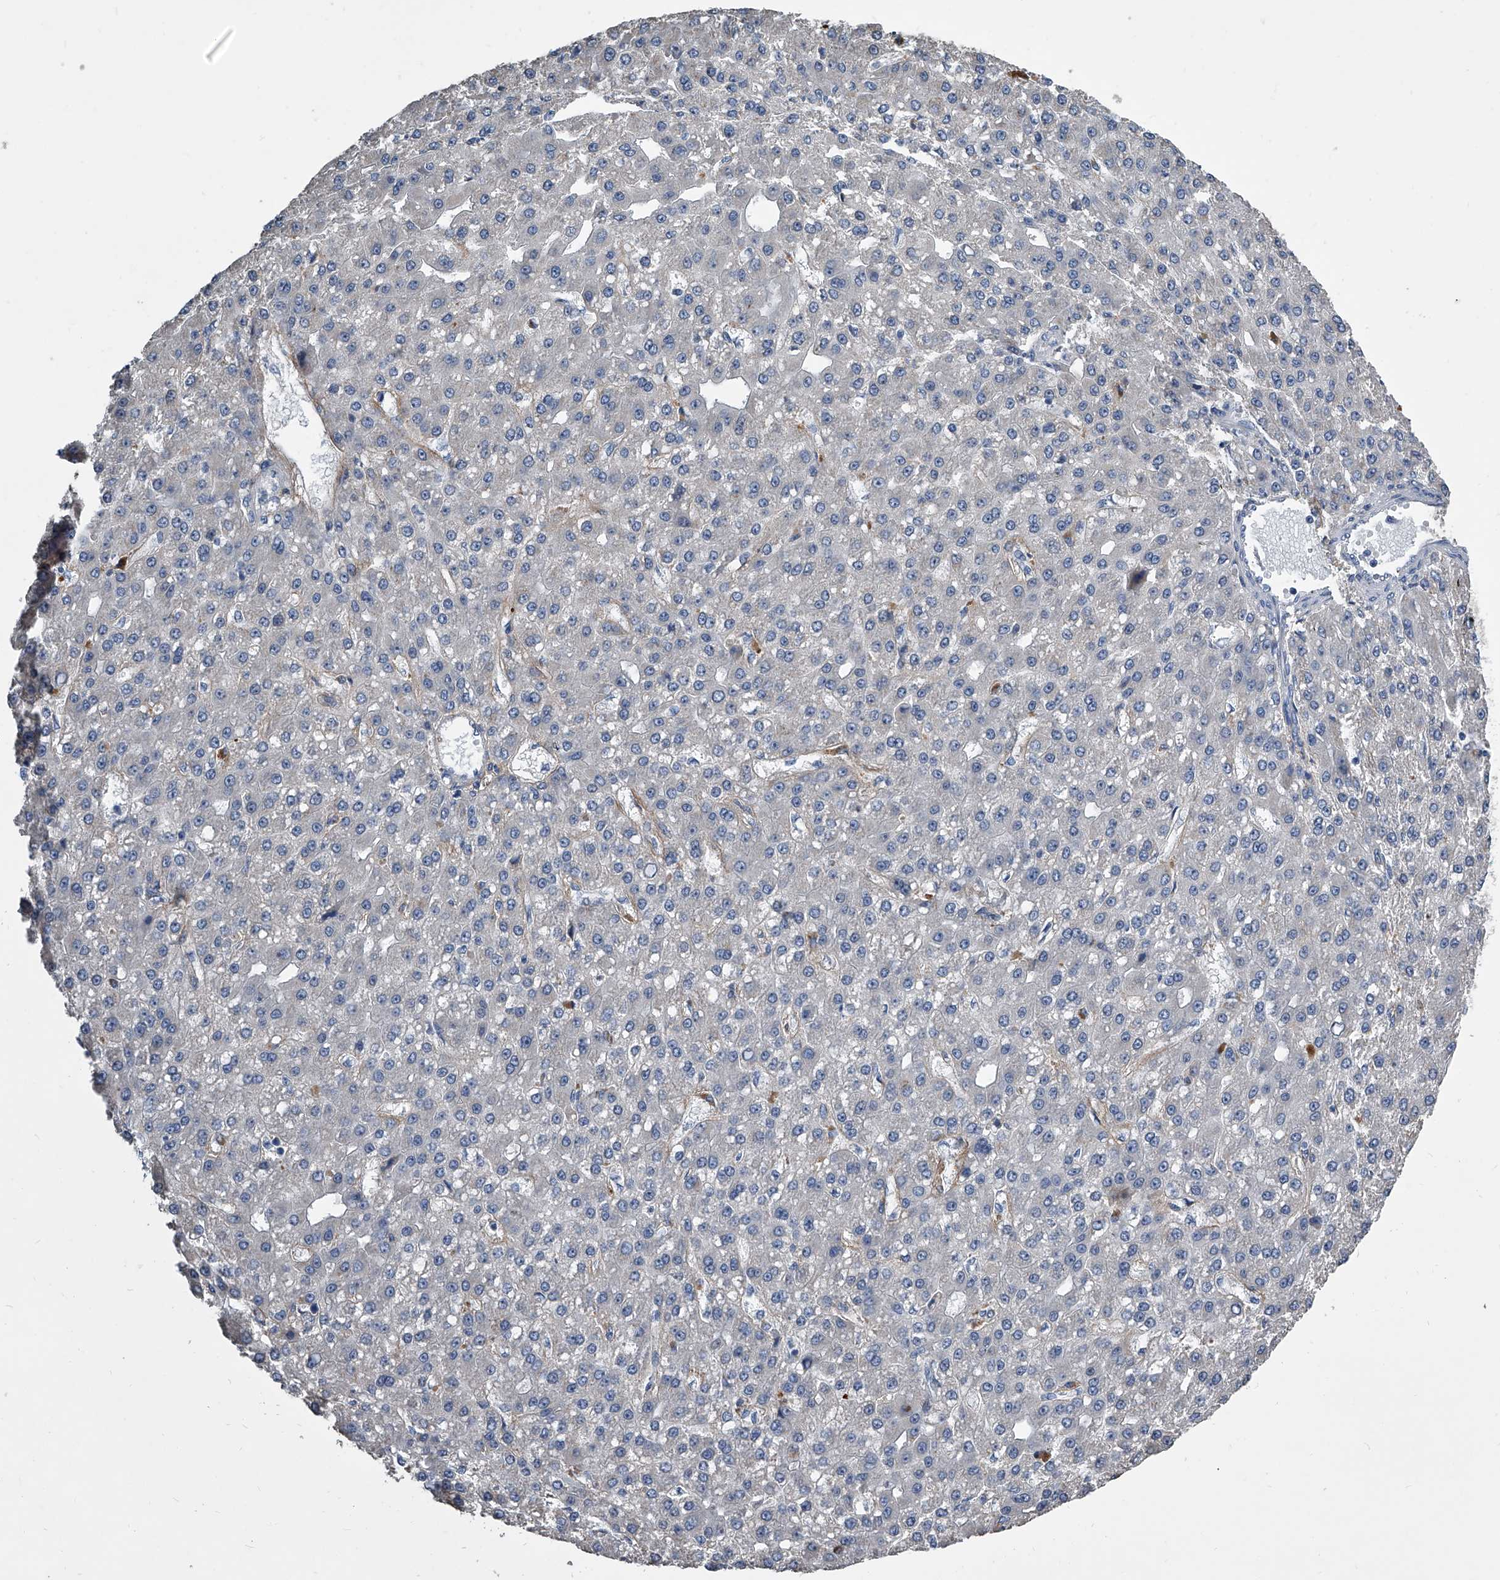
{"staining": {"intensity": "negative", "quantity": "none", "location": "none"}, "tissue": "liver cancer", "cell_type": "Tumor cells", "image_type": "cancer", "snomed": [{"axis": "morphology", "description": "Carcinoma, Hepatocellular, NOS"}, {"axis": "topography", "description": "Liver"}], "caption": "Protein analysis of liver cancer displays no significant positivity in tumor cells.", "gene": "PHACTR1", "patient": {"sex": "male", "age": 67}}